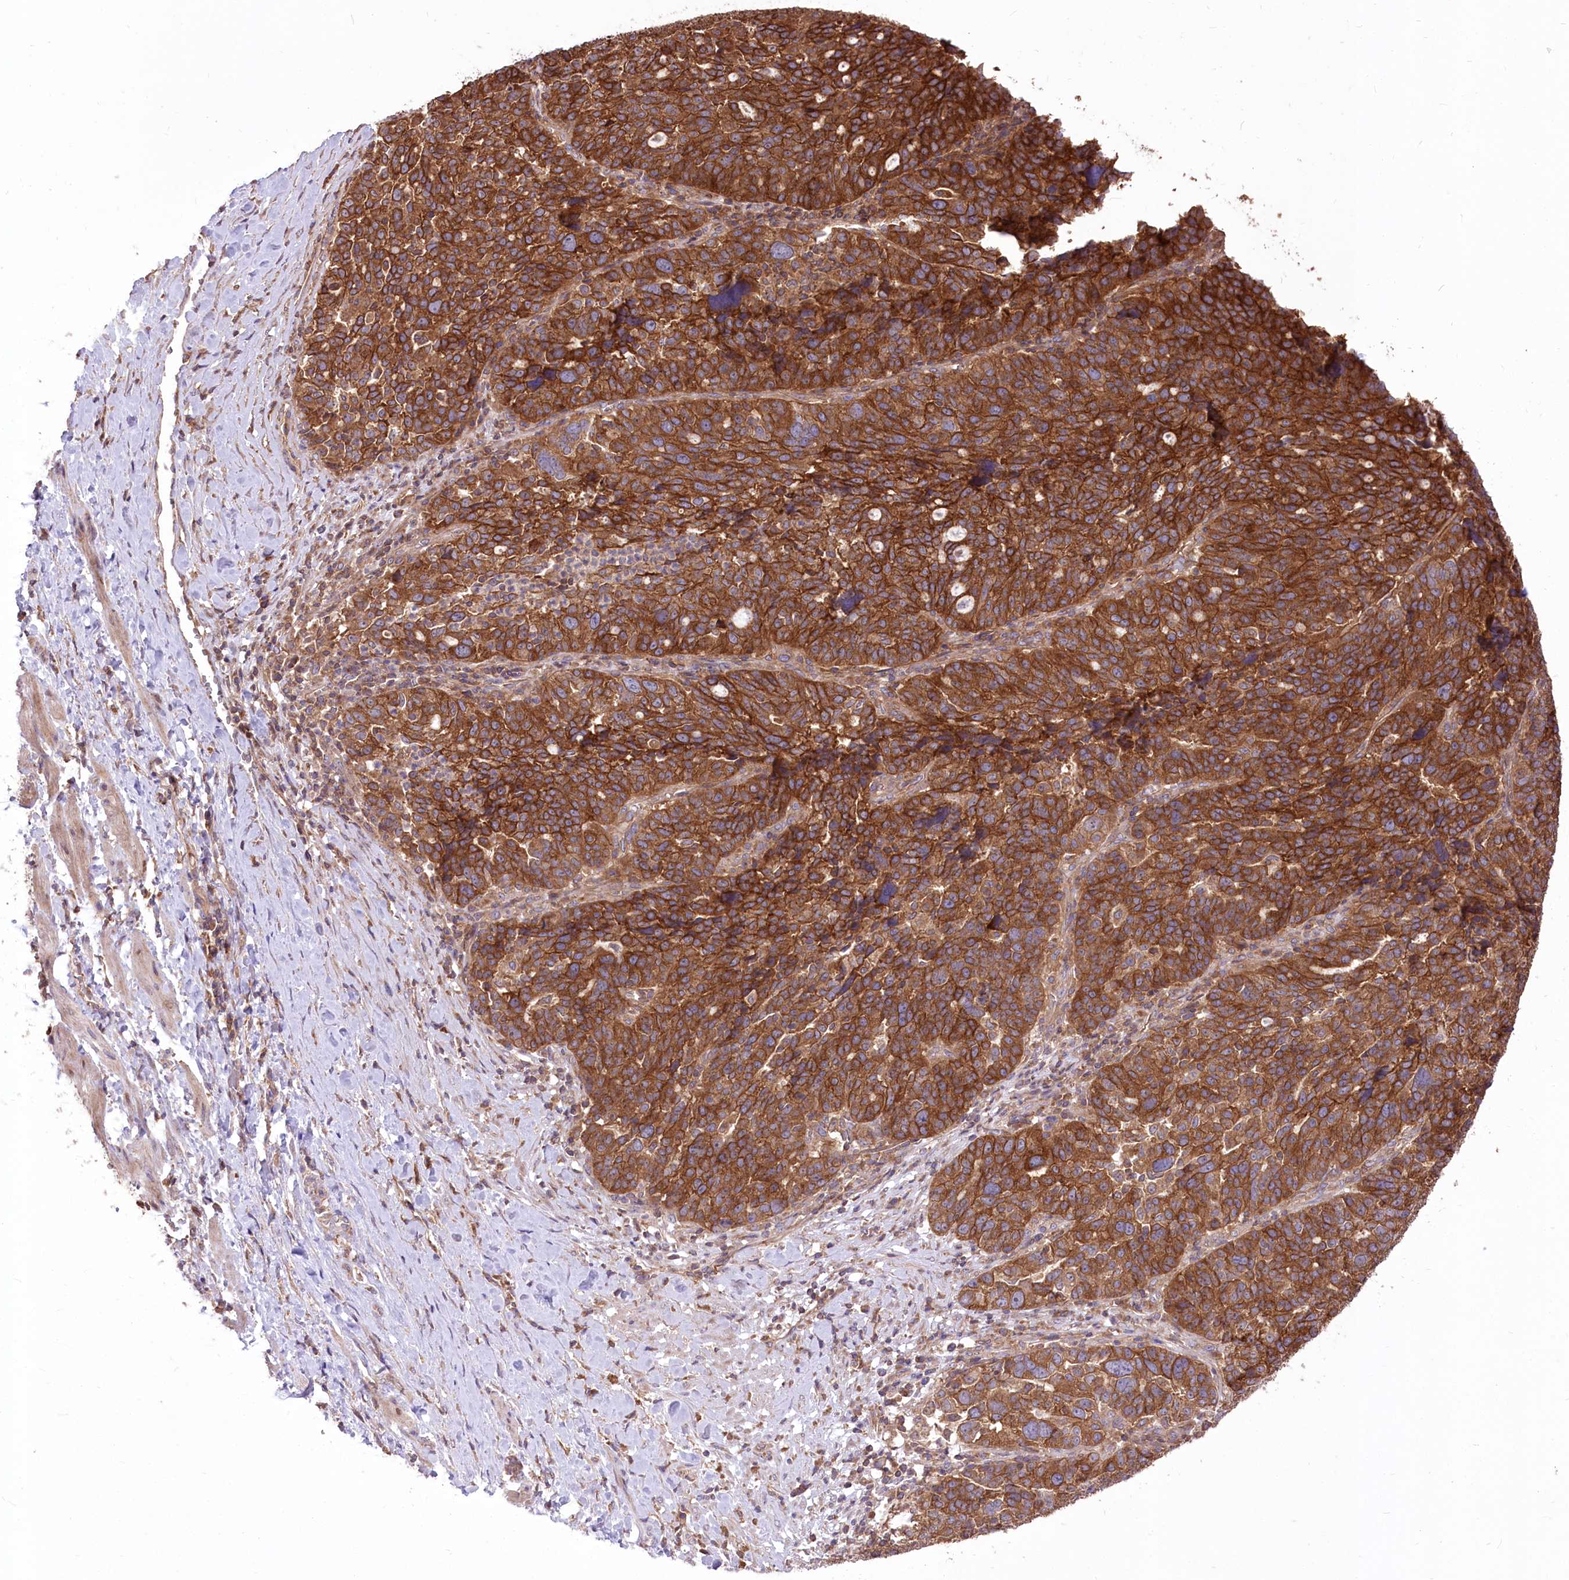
{"staining": {"intensity": "strong", "quantity": ">75%", "location": "cytoplasmic/membranous"}, "tissue": "ovarian cancer", "cell_type": "Tumor cells", "image_type": "cancer", "snomed": [{"axis": "morphology", "description": "Cystadenocarcinoma, serous, NOS"}, {"axis": "topography", "description": "Ovary"}], "caption": "Ovarian serous cystadenocarcinoma stained with IHC exhibits strong cytoplasmic/membranous staining in about >75% of tumor cells.", "gene": "XYLB", "patient": {"sex": "female", "age": 59}}